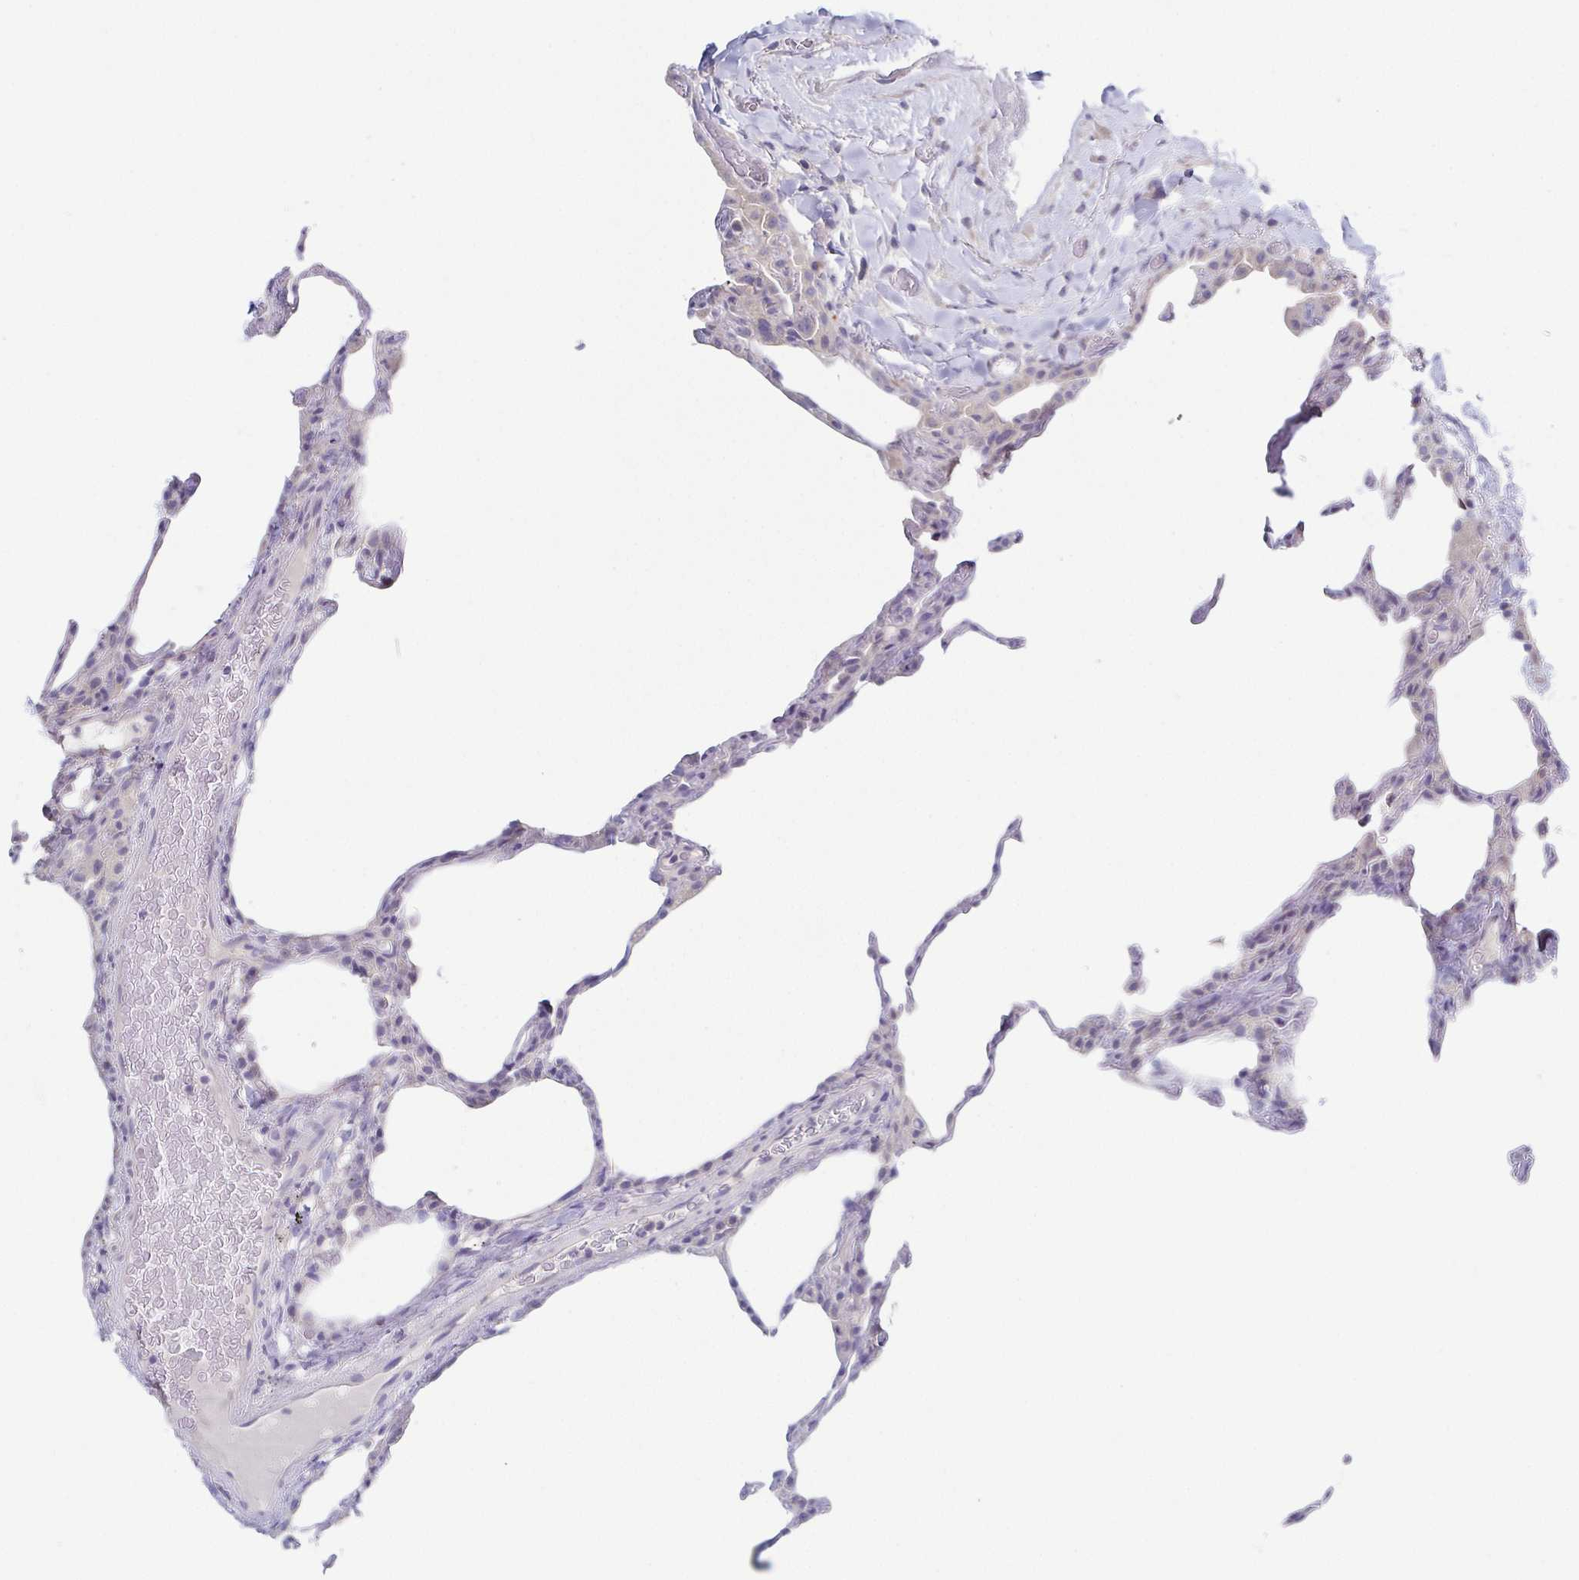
{"staining": {"intensity": "negative", "quantity": "none", "location": "none"}, "tissue": "lung", "cell_type": "Alveolar cells", "image_type": "normal", "snomed": [{"axis": "morphology", "description": "Normal tissue, NOS"}, {"axis": "topography", "description": "Lung"}], "caption": "DAB (3,3'-diaminobenzidine) immunohistochemical staining of normal lung shows no significant positivity in alveolar cells.", "gene": "HTR2A", "patient": {"sex": "female", "age": 57}}